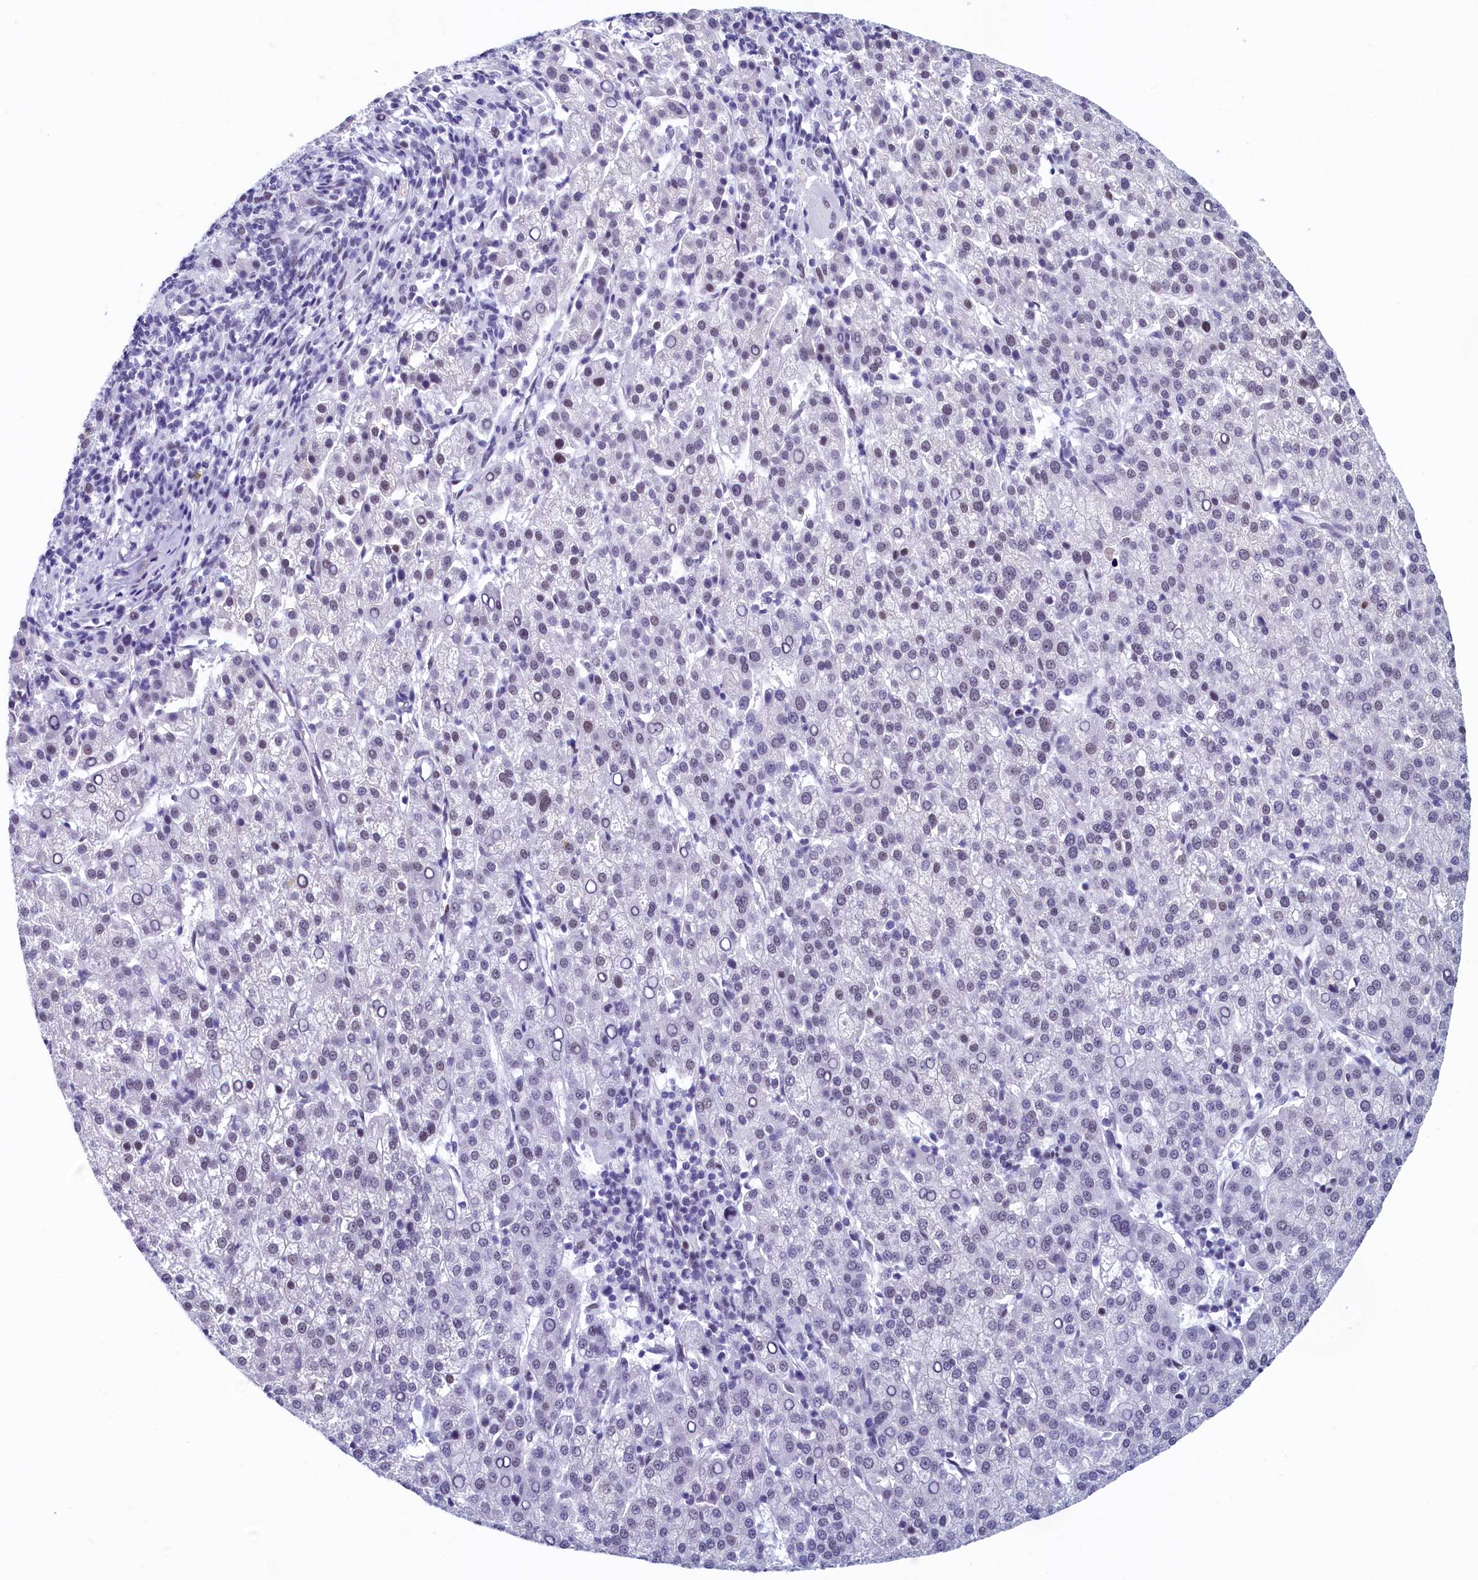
{"staining": {"intensity": "moderate", "quantity": "<25%", "location": "nuclear"}, "tissue": "liver cancer", "cell_type": "Tumor cells", "image_type": "cancer", "snomed": [{"axis": "morphology", "description": "Carcinoma, Hepatocellular, NOS"}, {"axis": "topography", "description": "Liver"}], "caption": "Immunohistochemical staining of human hepatocellular carcinoma (liver) demonstrates low levels of moderate nuclear positivity in about <25% of tumor cells. The staining was performed using DAB, with brown indicating positive protein expression. Nuclei are stained blue with hematoxylin.", "gene": "SUGP2", "patient": {"sex": "female", "age": 58}}